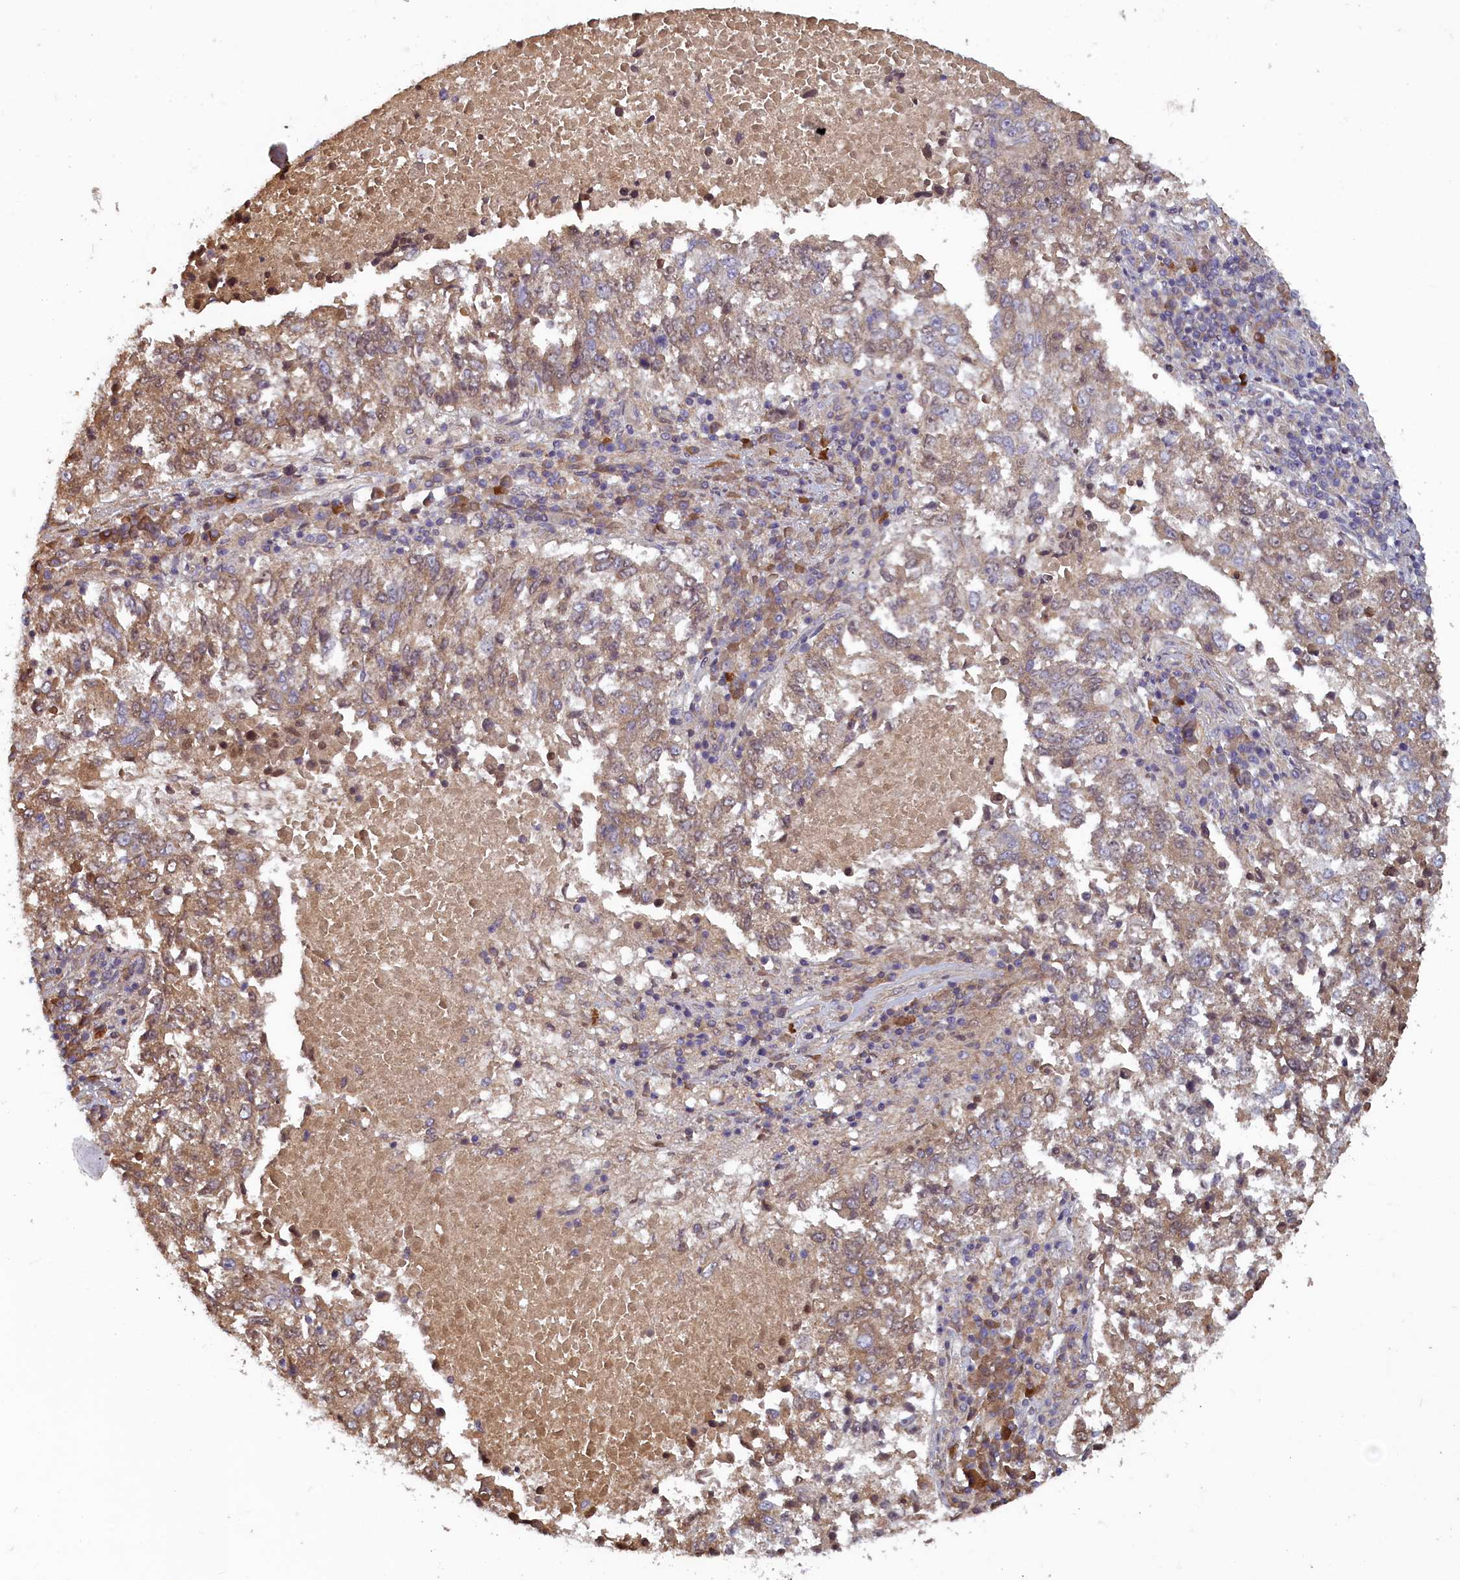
{"staining": {"intensity": "weak", "quantity": ">75%", "location": "cytoplasmic/membranous"}, "tissue": "lung cancer", "cell_type": "Tumor cells", "image_type": "cancer", "snomed": [{"axis": "morphology", "description": "Squamous cell carcinoma, NOS"}, {"axis": "topography", "description": "Lung"}], "caption": "A brown stain shows weak cytoplasmic/membranous staining of a protein in lung cancer (squamous cell carcinoma) tumor cells.", "gene": "NUDT6", "patient": {"sex": "male", "age": 73}}